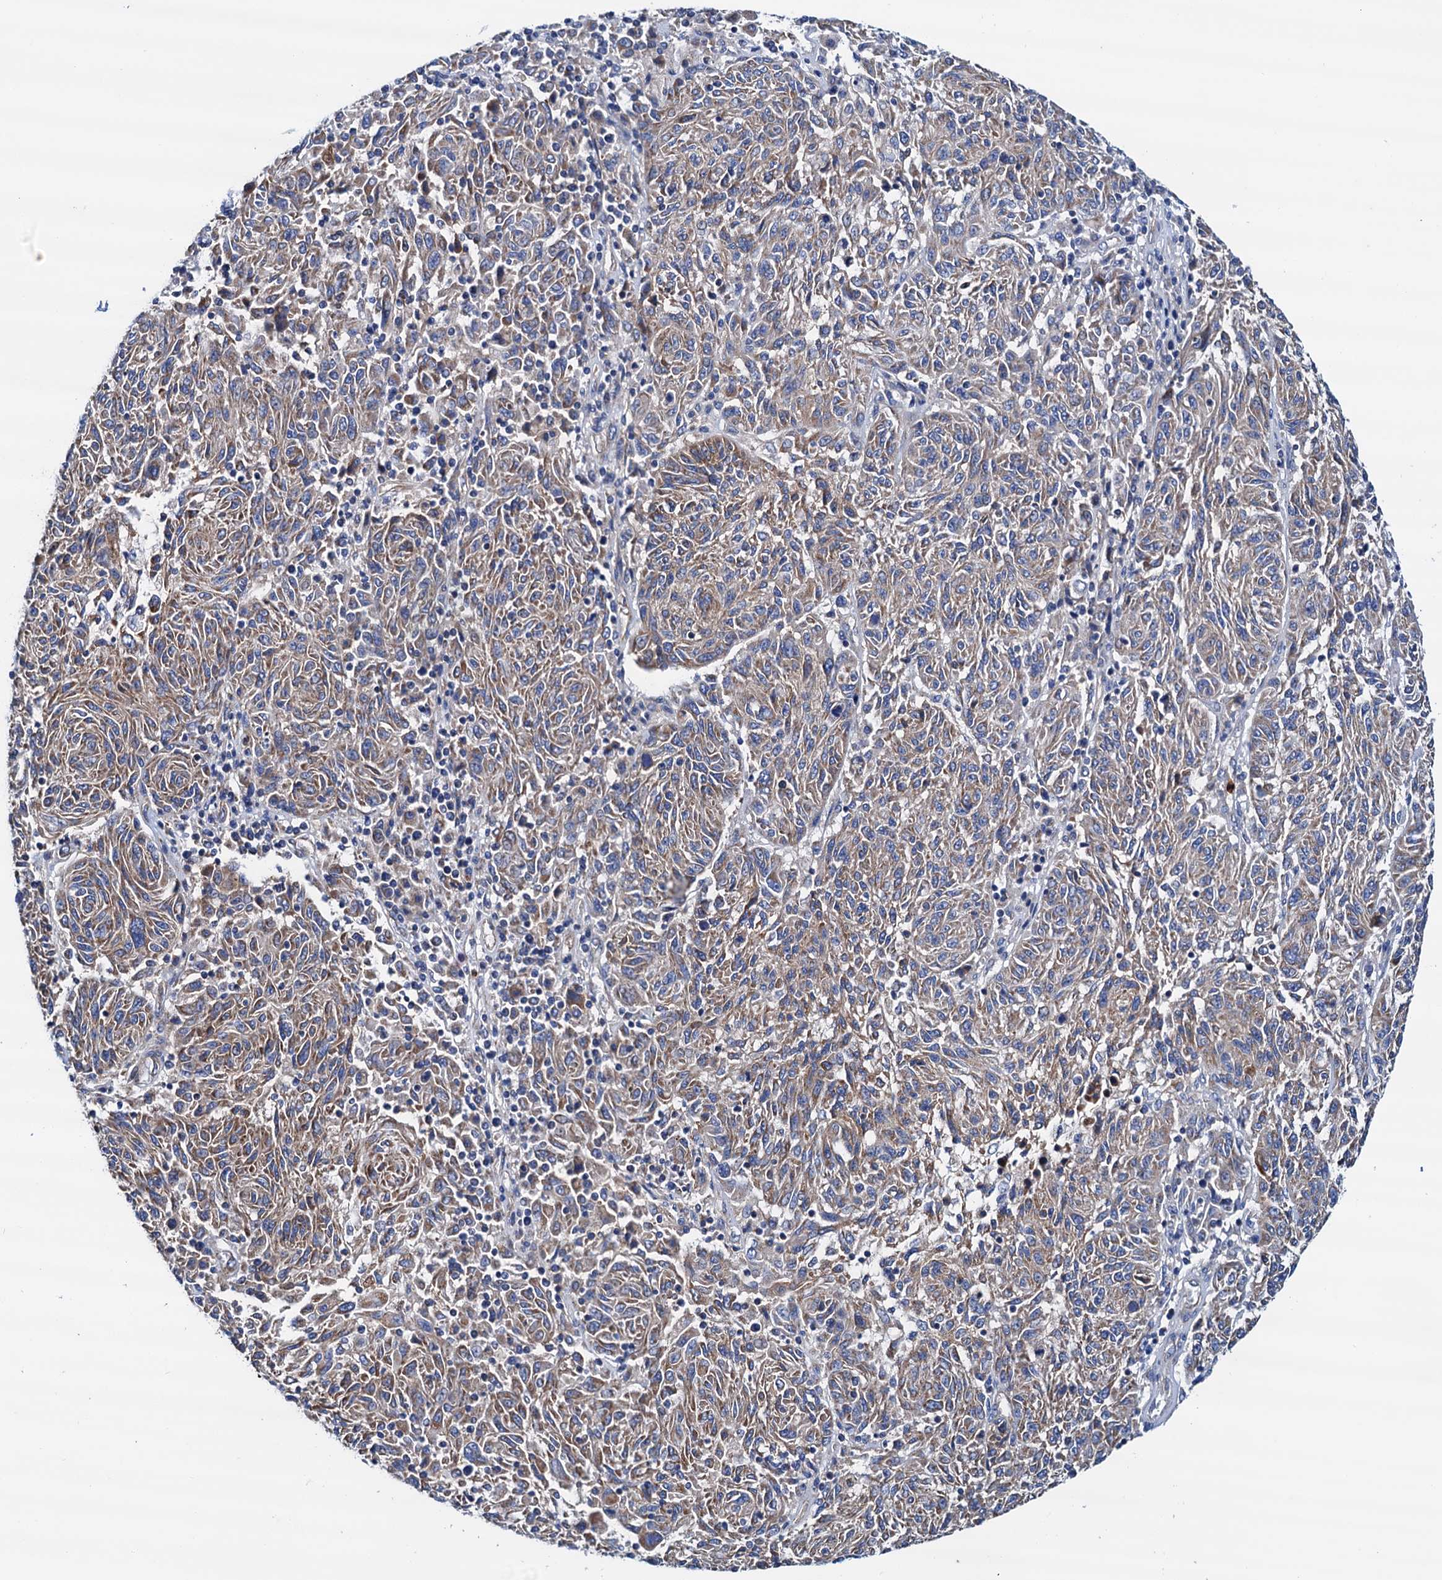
{"staining": {"intensity": "weak", "quantity": "<25%", "location": "cytoplasmic/membranous"}, "tissue": "melanoma", "cell_type": "Tumor cells", "image_type": "cancer", "snomed": [{"axis": "morphology", "description": "Malignant melanoma, NOS"}, {"axis": "topography", "description": "Skin"}], "caption": "Immunohistochemical staining of malignant melanoma reveals no significant positivity in tumor cells.", "gene": "RASSF9", "patient": {"sex": "male", "age": 53}}